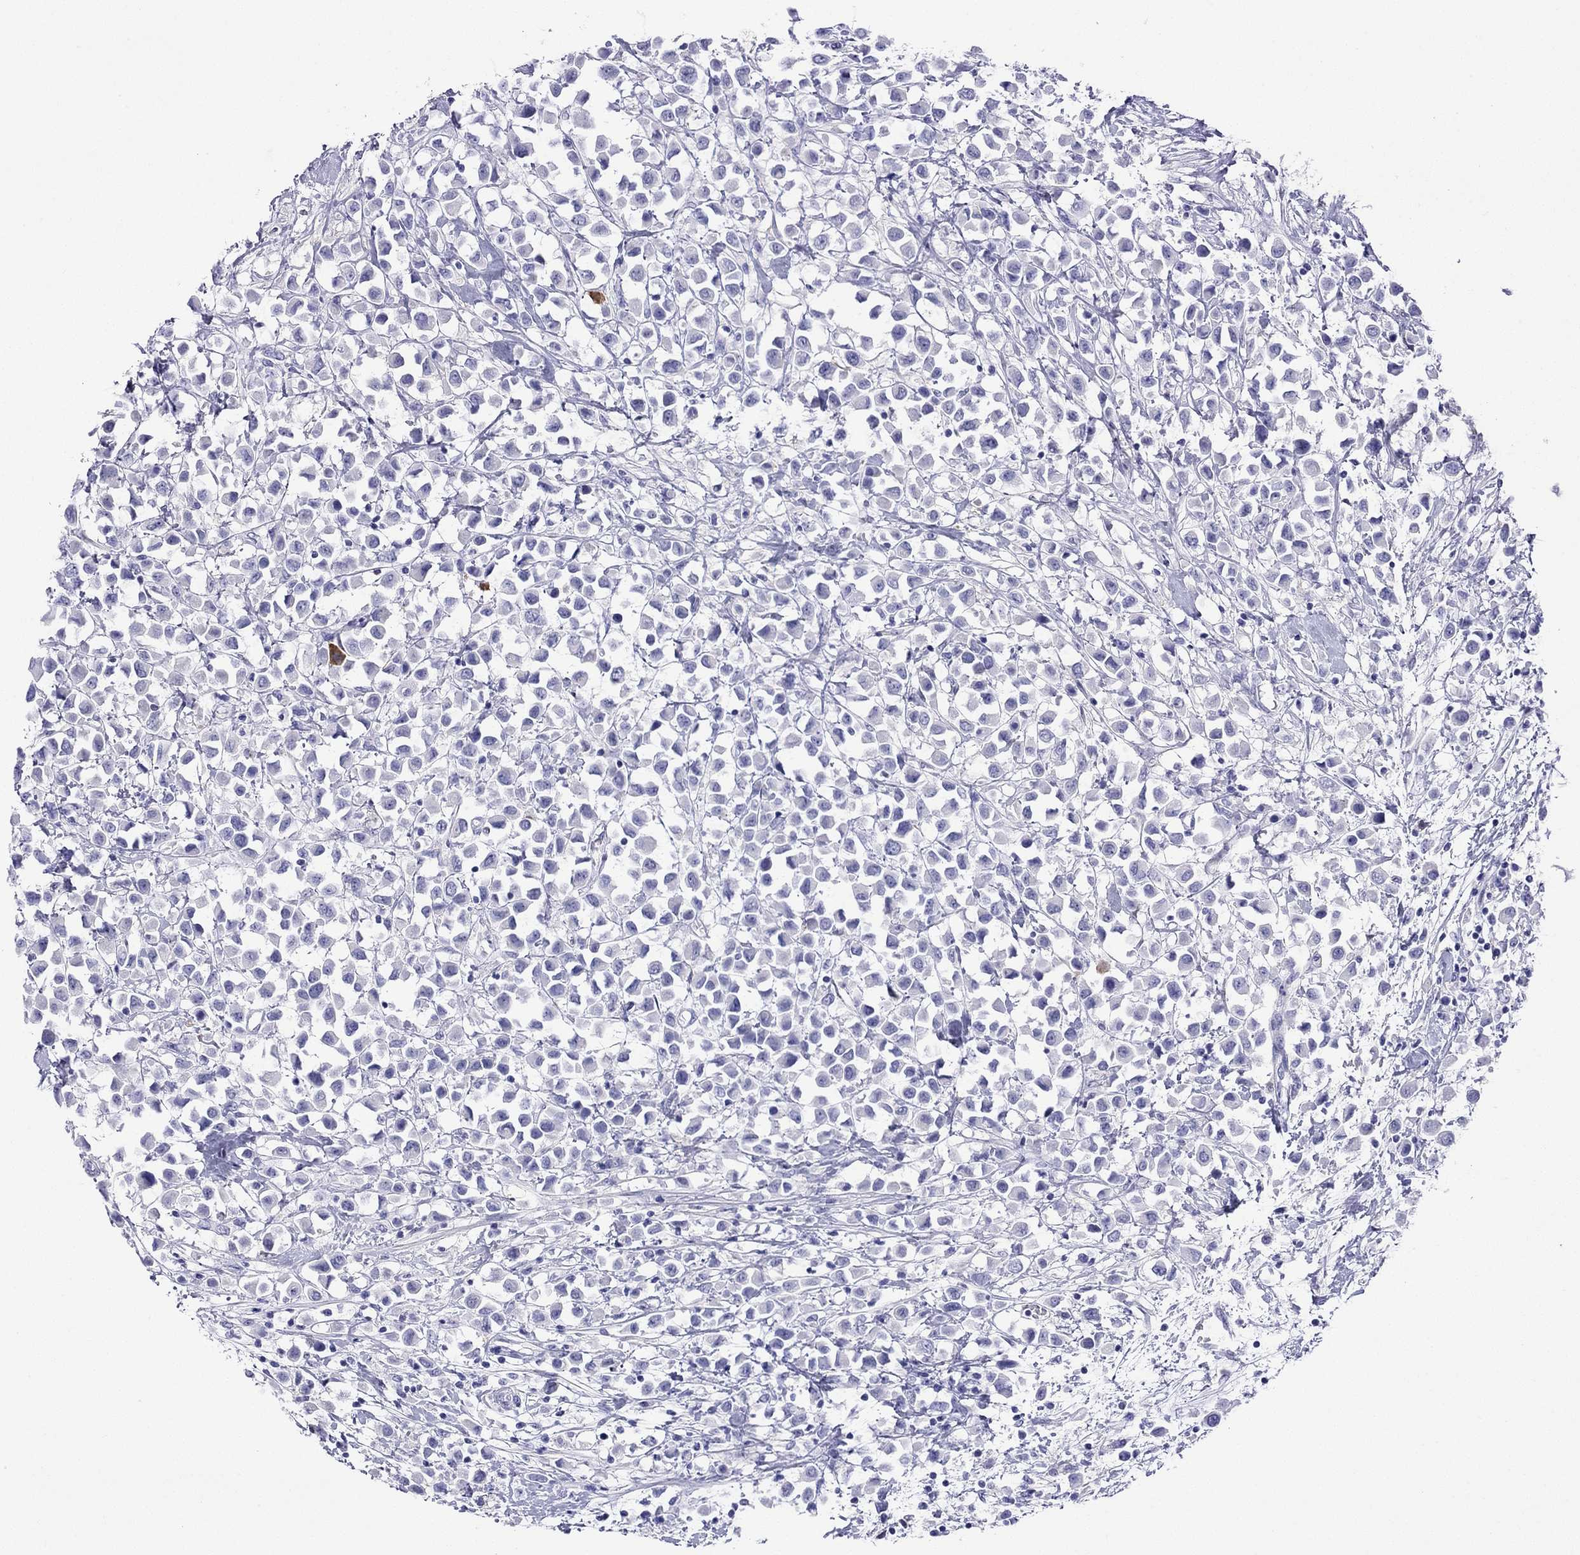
{"staining": {"intensity": "negative", "quantity": "none", "location": "none"}, "tissue": "breast cancer", "cell_type": "Tumor cells", "image_type": "cancer", "snomed": [{"axis": "morphology", "description": "Duct carcinoma"}, {"axis": "topography", "description": "Breast"}], "caption": "High power microscopy image of an IHC image of breast cancer, revealing no significant positivity in tumor cells. The staining is performed using DAB brown chromogen with nuclei counter-stained in using hematoxylin.", "gene": "SLC30A8", "patient": {"sex": "female", "age": 61}}